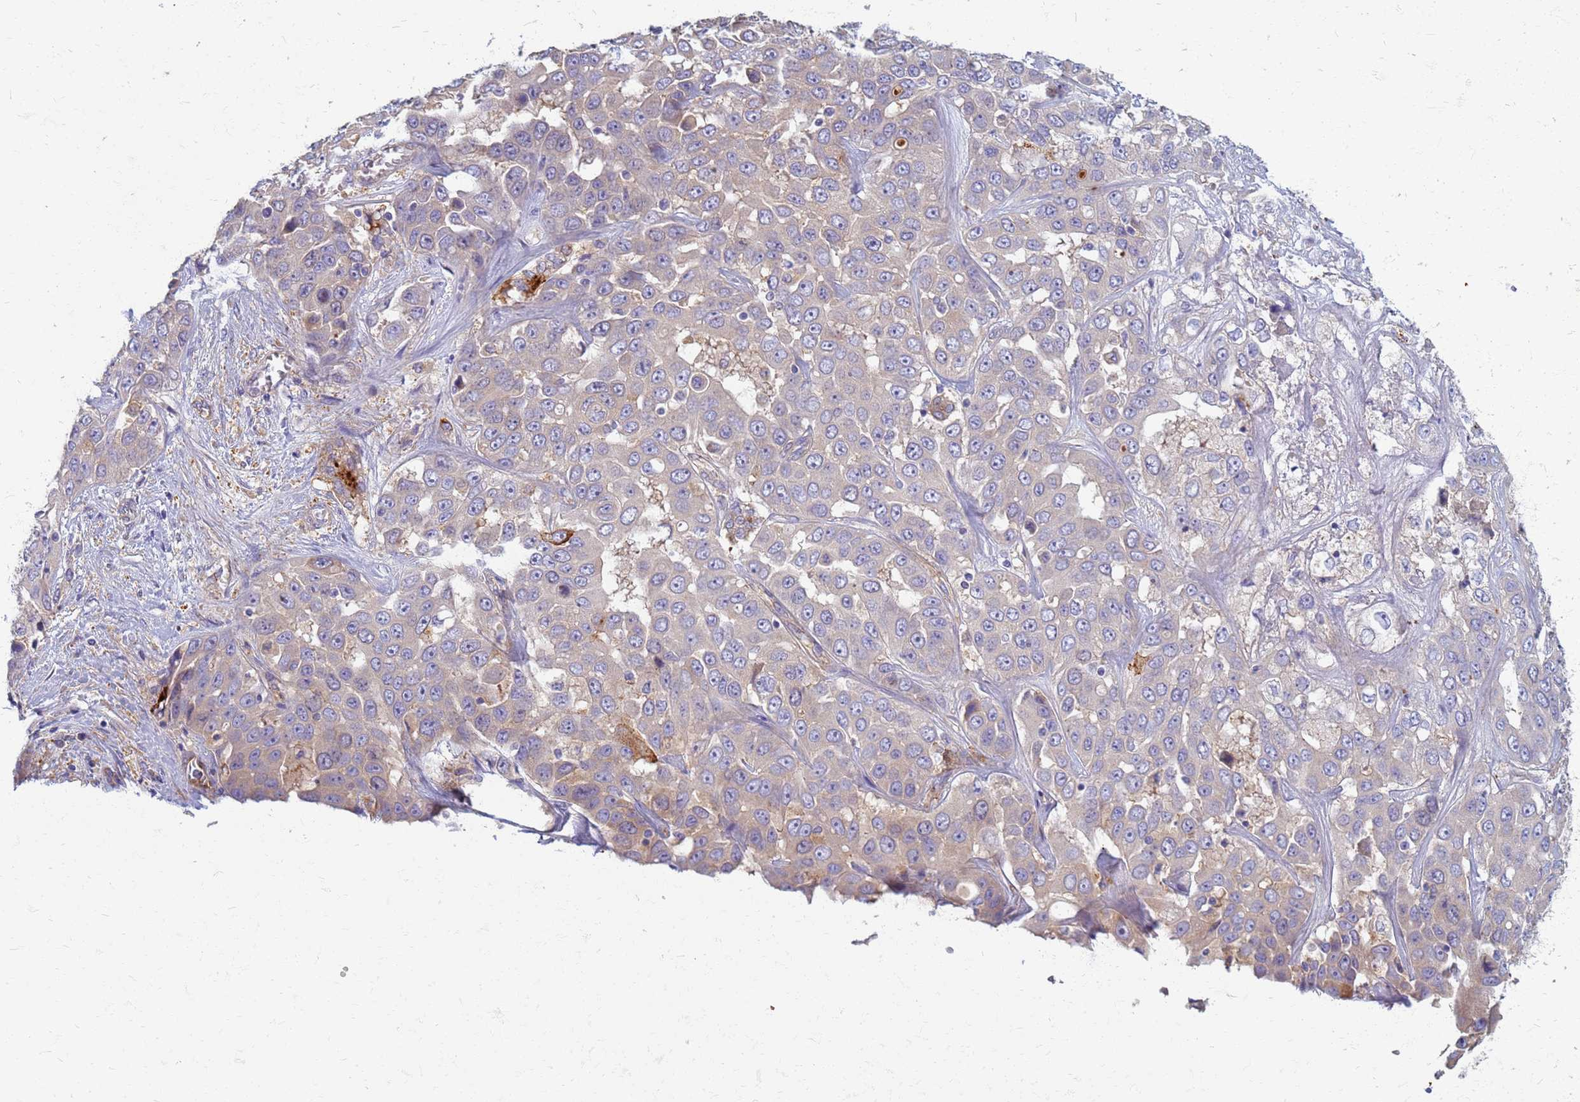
{"staining": {"intensity": "weak", "quantity": "<25%", "location": "cytoplasmic/membranous"}, "tissue": "liver cancer", "cell_type": "Tumor cells", "image_type": "cancer", "snomed": [{"axis": "morphology", "description": "Cholangiocarcinoma"}, {"axis": "topography", "description": "Liver"}], "caption": "Immunohistochemistry micrograph of neoplastic tissue: human cholangiocarcinoma (liver) stained with DAB shows no significant protein staining in tumor cells. (Stains: DAB immunohistochemistry (IHC) with hematoxylin counter stain, Microscopy: brightfield microscopy at high magnification).", "gene": "EEA1", "patient": {"sex": "female", "age": 52}}